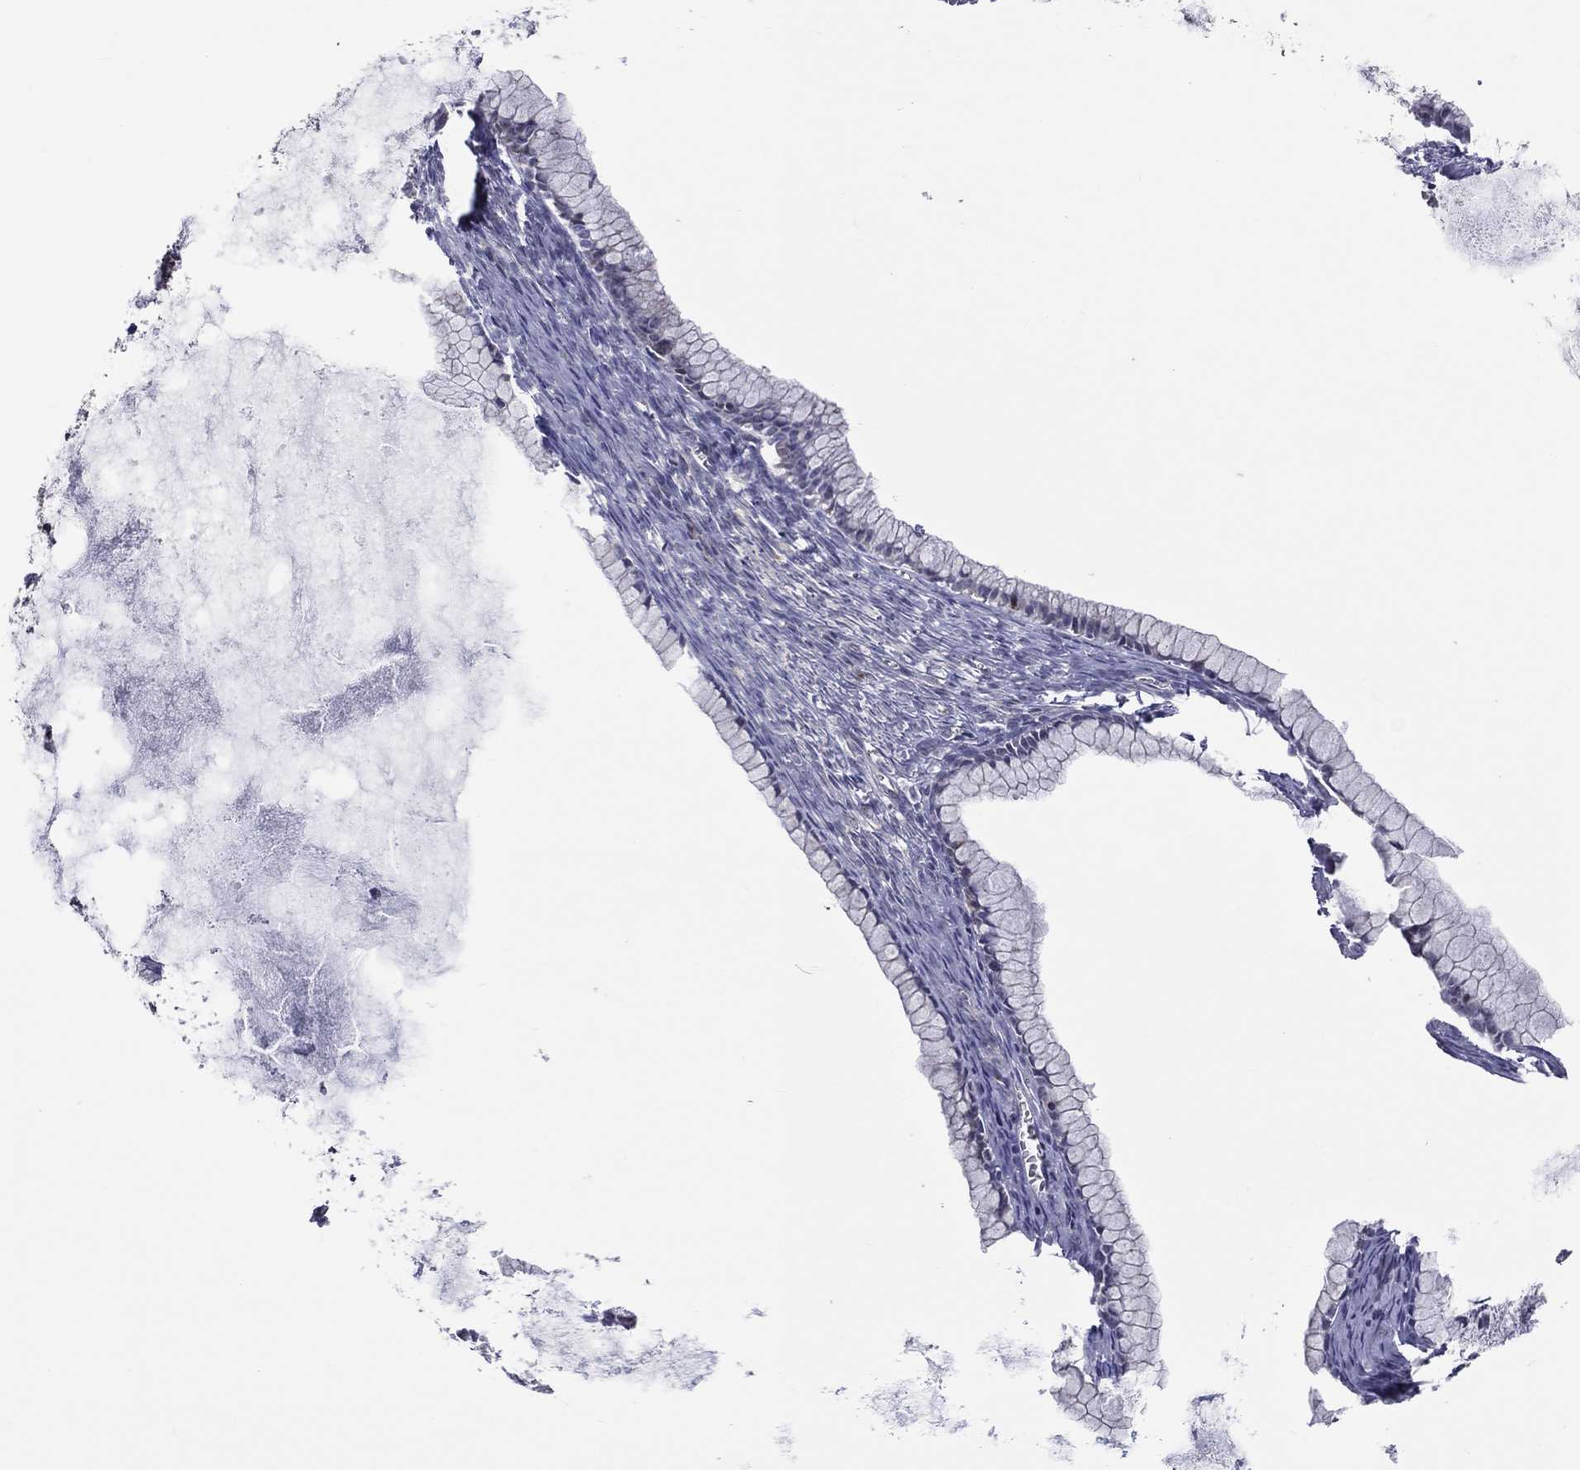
{"staining": {"intensity": "negative", "quantity": "none", "location": "none"}, "tissue": "ovarian cancer", "cell_type": "Tumor cells", "image_type": "cancer", "snomed": [{"axis": "morphology", "description": "Cystadenocarcinoma, mucinous, NOS"}, {"axis": "topography", "description": "Ovary"}], "caption": "The immunohistochemistry micrograph has no significant positivity in tumor cells of mucinous cystadenocarcinoma (ovarian) tissue.", "gene": "STARD3", "patient": {"sex": "female", "age": 41}}